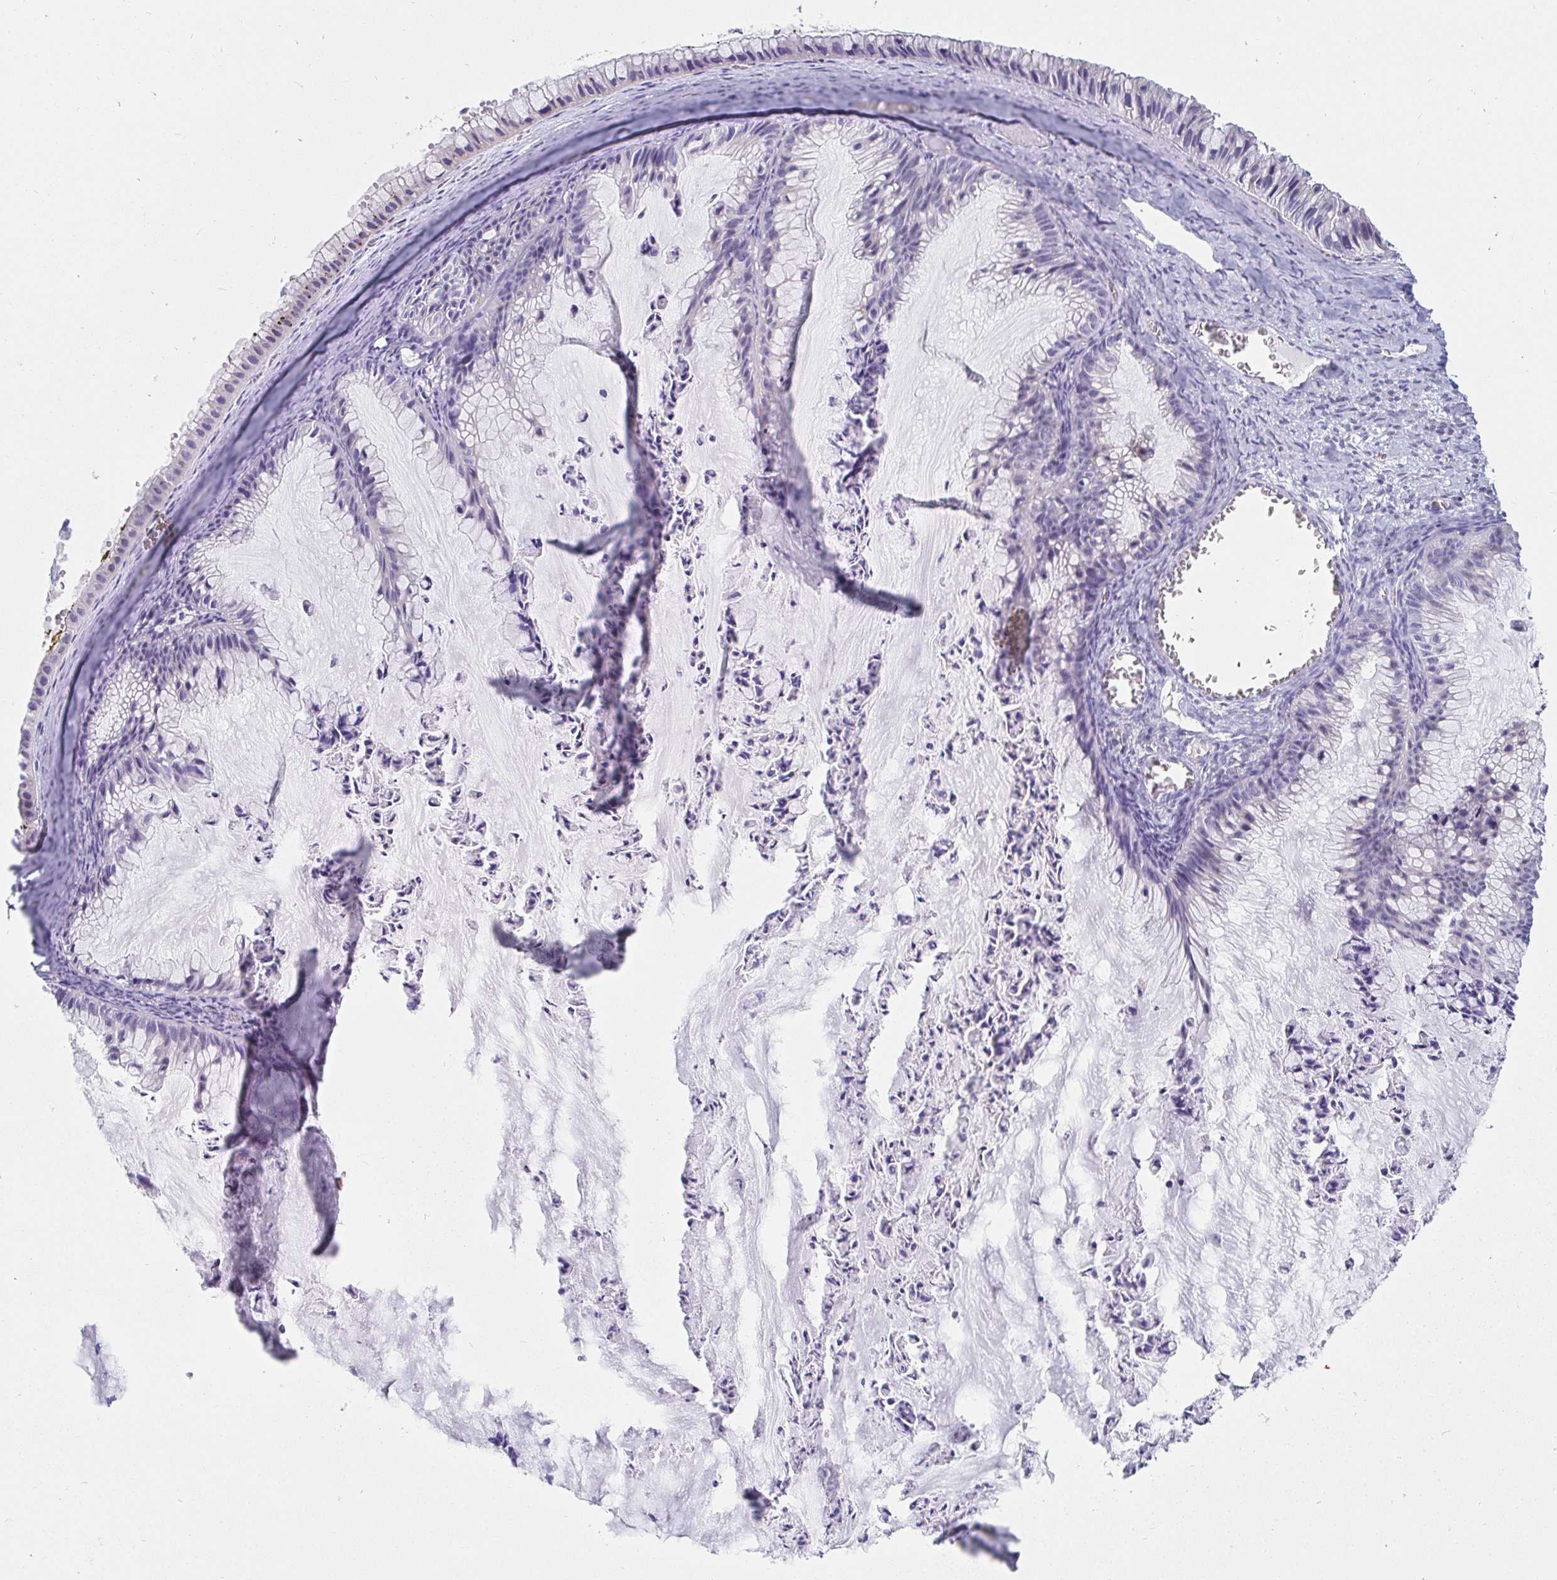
{"staining": {"intensity": "negative", "quantity": "none", "location": "none"}, "tissue": "ovarian cancer", "cell_type": "Tumor cells", "image_type": "cancer", "snomed": [{"axis": "morphology", "description": "Cystadenocarcinoma, mucinous, NOS"}, {"axis": "topography", "description": "Ovary"}], "caption": "High magnification brightfield microscopy of ovarian cancer (mucinous cystadenocarcinoma) stained with DAB (3,3'-diaminobenzidine) (brown) and counterstained with hematoxylin (blue): tumor cells show no significant expression. The staining was performed using DAB (3,3'-diaminobenzidine) to visualize the protein expression in brown, while the nuclei were stained in blue with hematoxylin (Magnification: 20x).", "gene": "C4orf17", "patient": {"sex": "female", "age": 72}}